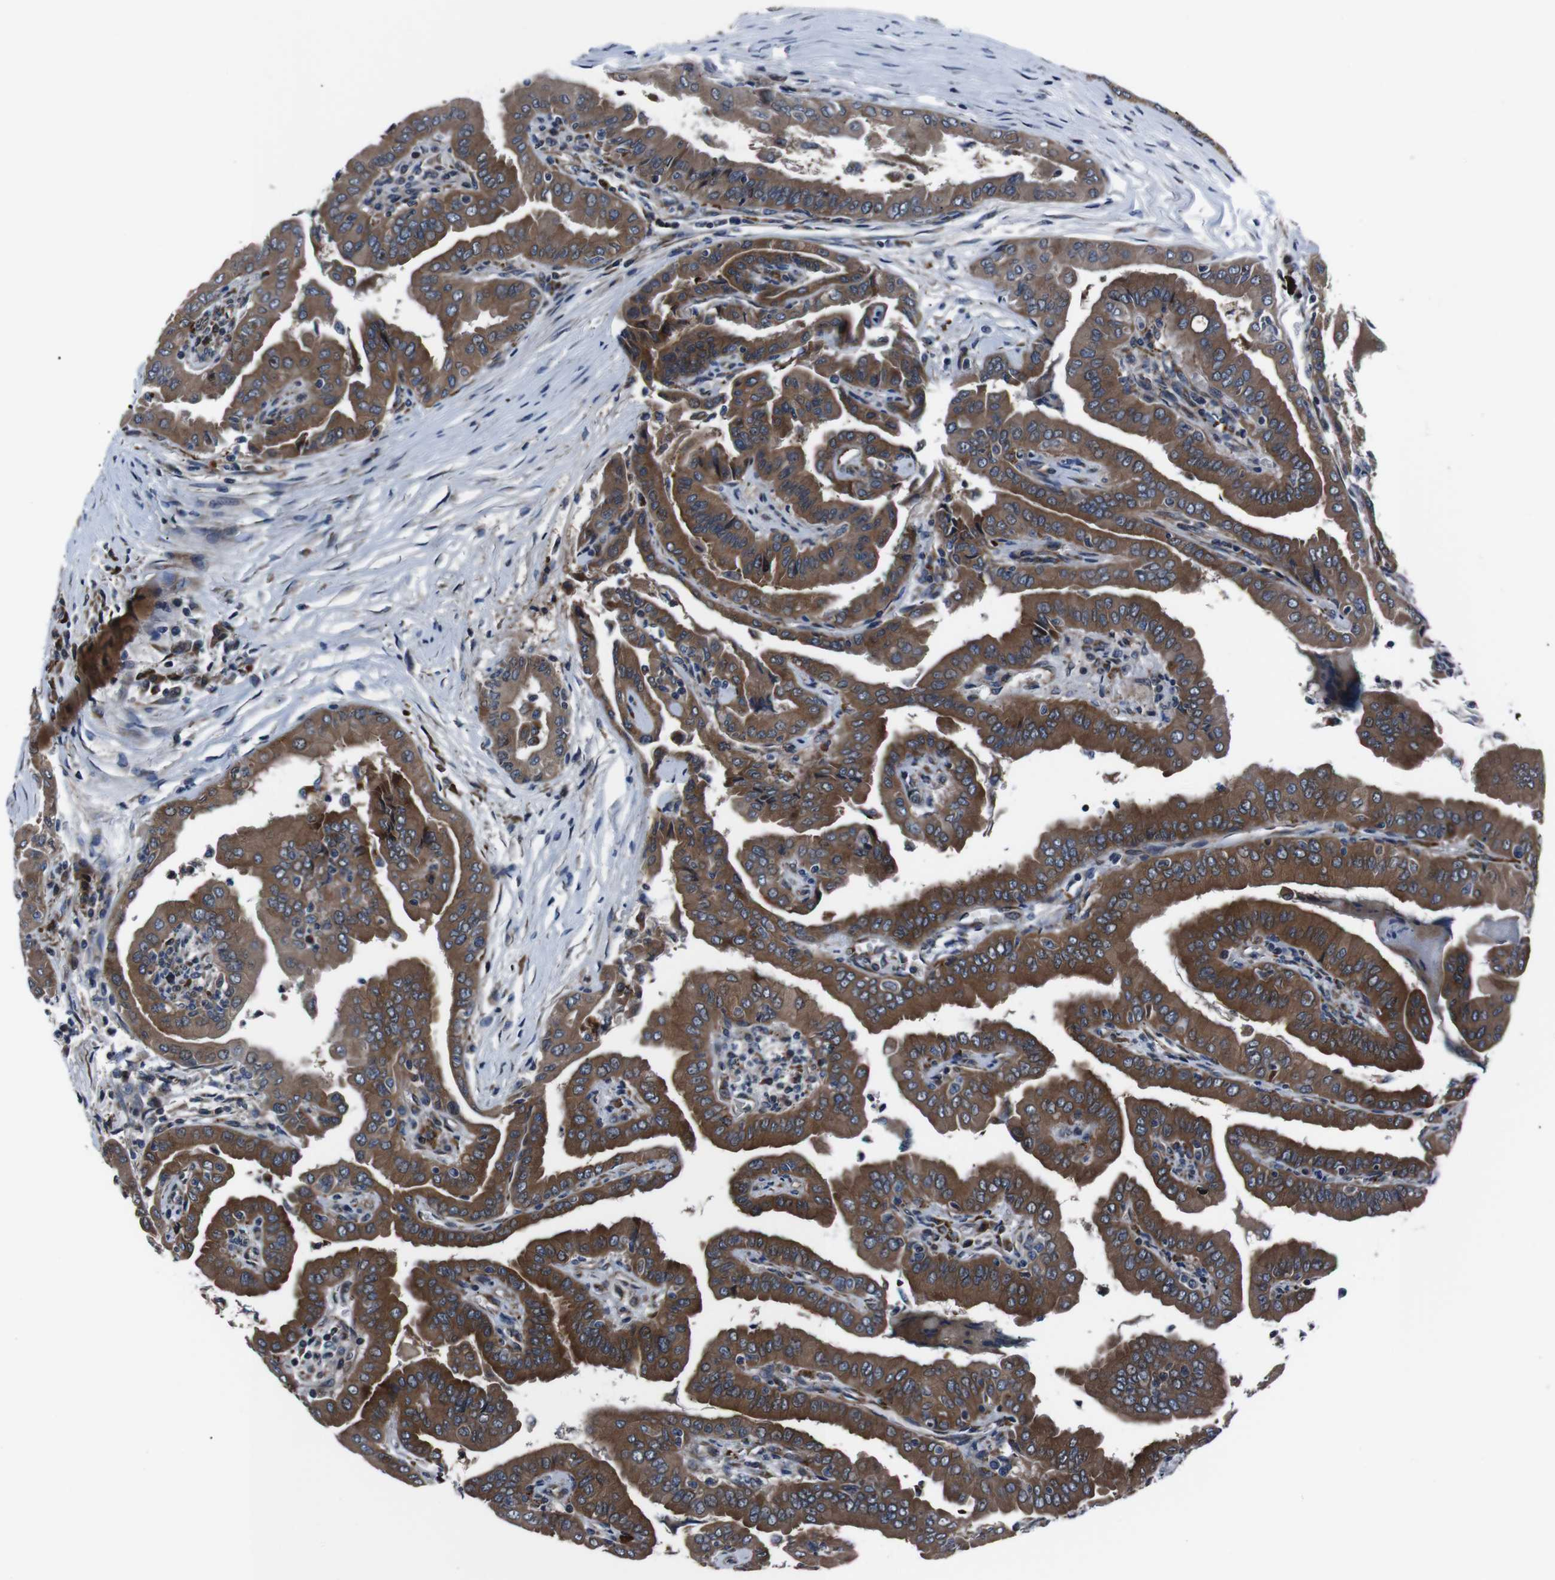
{"staining": {"intensity": "strong", "quantity": ">75%", "location": "cytoplasmic/membranous"}, "tissue": "thyroid cancer", "cell_type": "Tumor cells", "image_type": "cancer", "snomed": [{"axis": "morphology", "description": "Papillary adenocarcinoma, NOS"}, {"axis": "topography", "description": "Thyroid gland"}], "caption": "This image reveals immunohistochemistry (IHC) staining of thyroid cancer (papillary adenocarcinoma), with high strong cytoplasmic/membranous staining in approximately >75% of tumor cells.", "gene": "EIF4A2", "patient": {"sex": "male", "age": 33}}